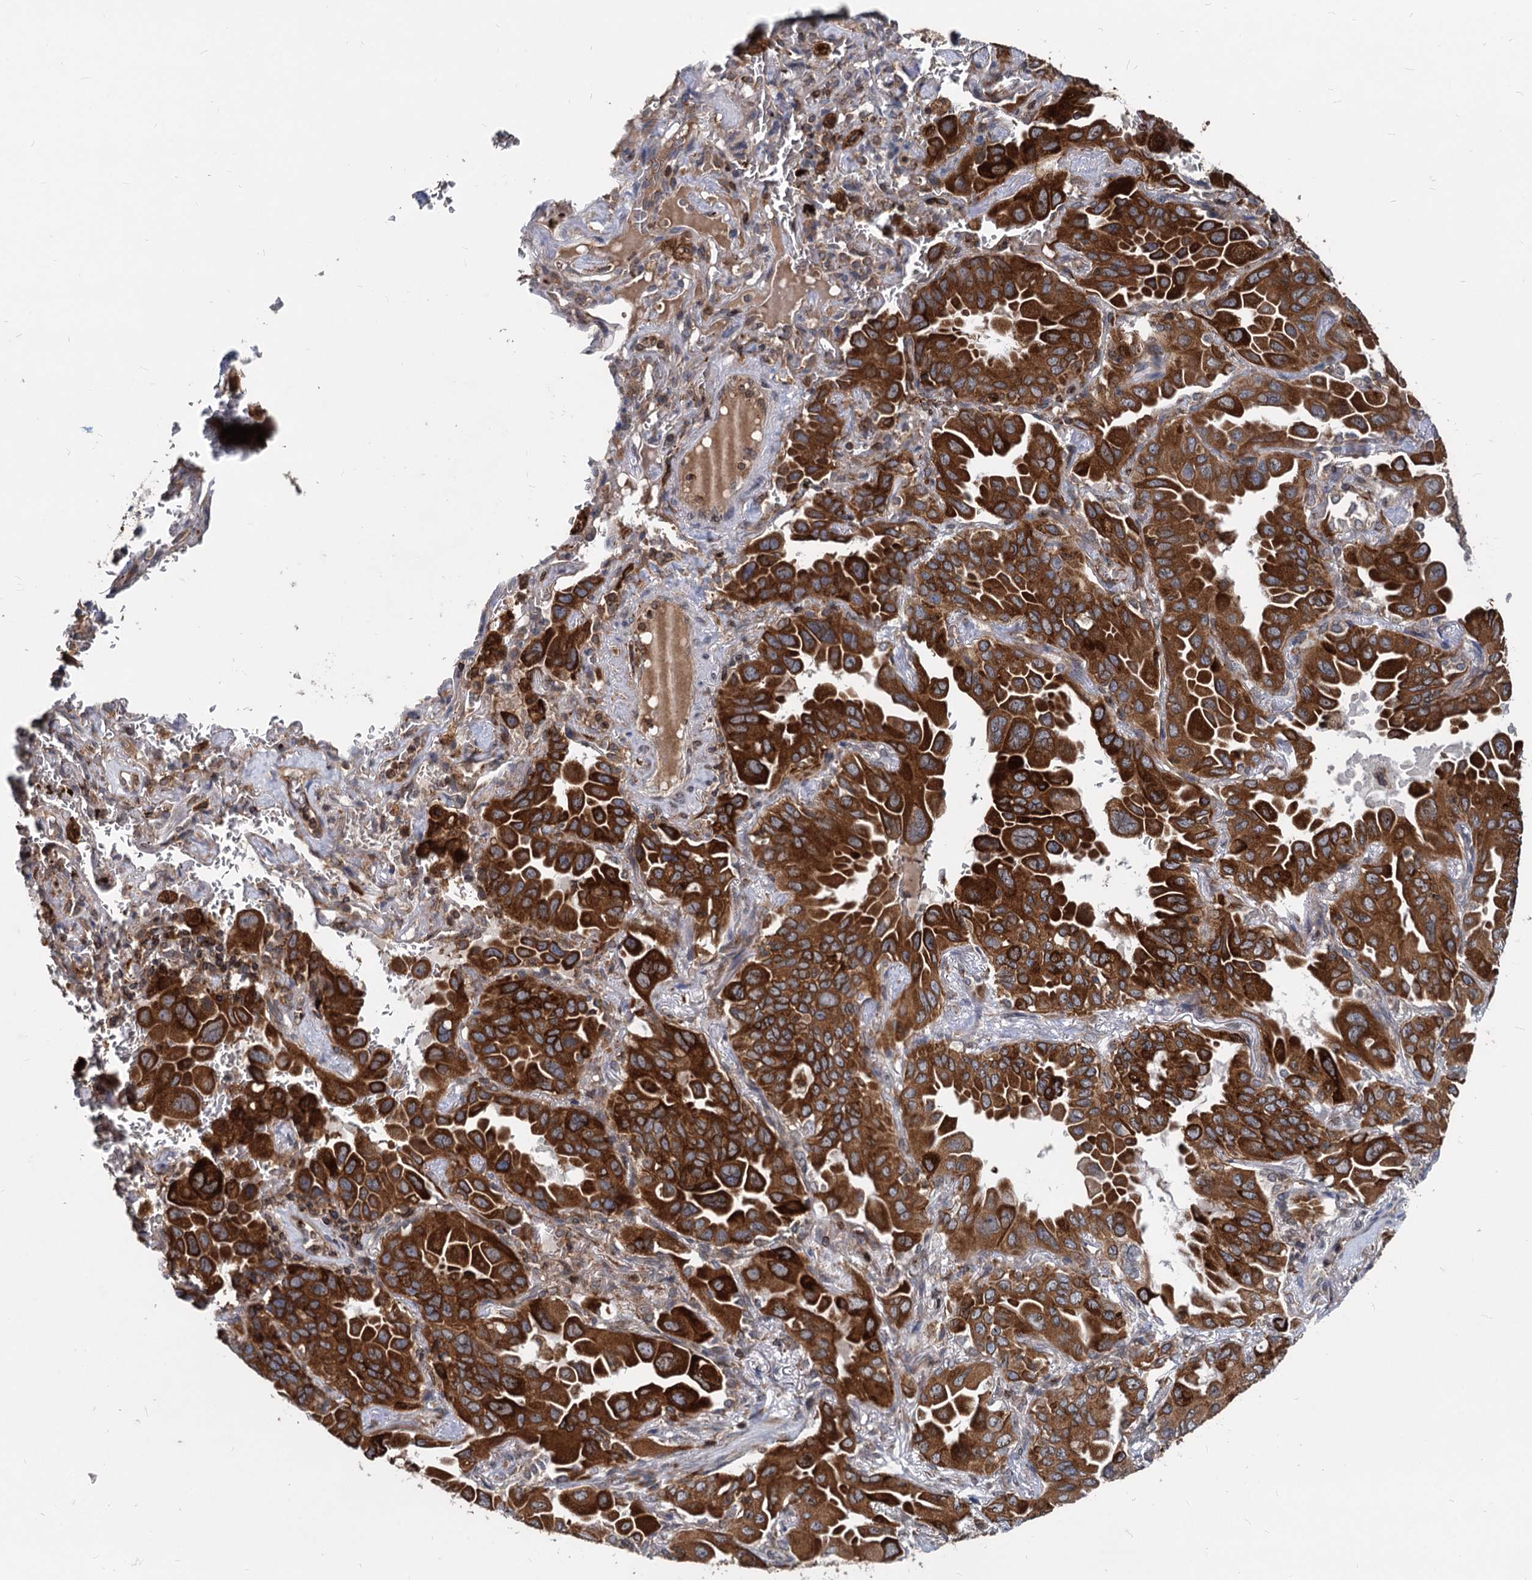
{"staining": {"intensity": "strong", "quantity": ">75%", "location": "cytoplasmic/membranous"}, "tissue": "lung cancer", "cell_type": "Tumor cells", "image_type": "cancer", "snomed": [{"axis": "morphology", "description": "Adenocarcinoma, NOS"}, {"axis": "topography", "description": "Lung"}], "caption": "Human lung adenocarcinoma stained for a protein (brown) displays strong cytoplasmic/membranous positive expression in approximately >75% of tumor cells.", "gene": "STIM1", "patient": {"sex": "male", "age": 64}}